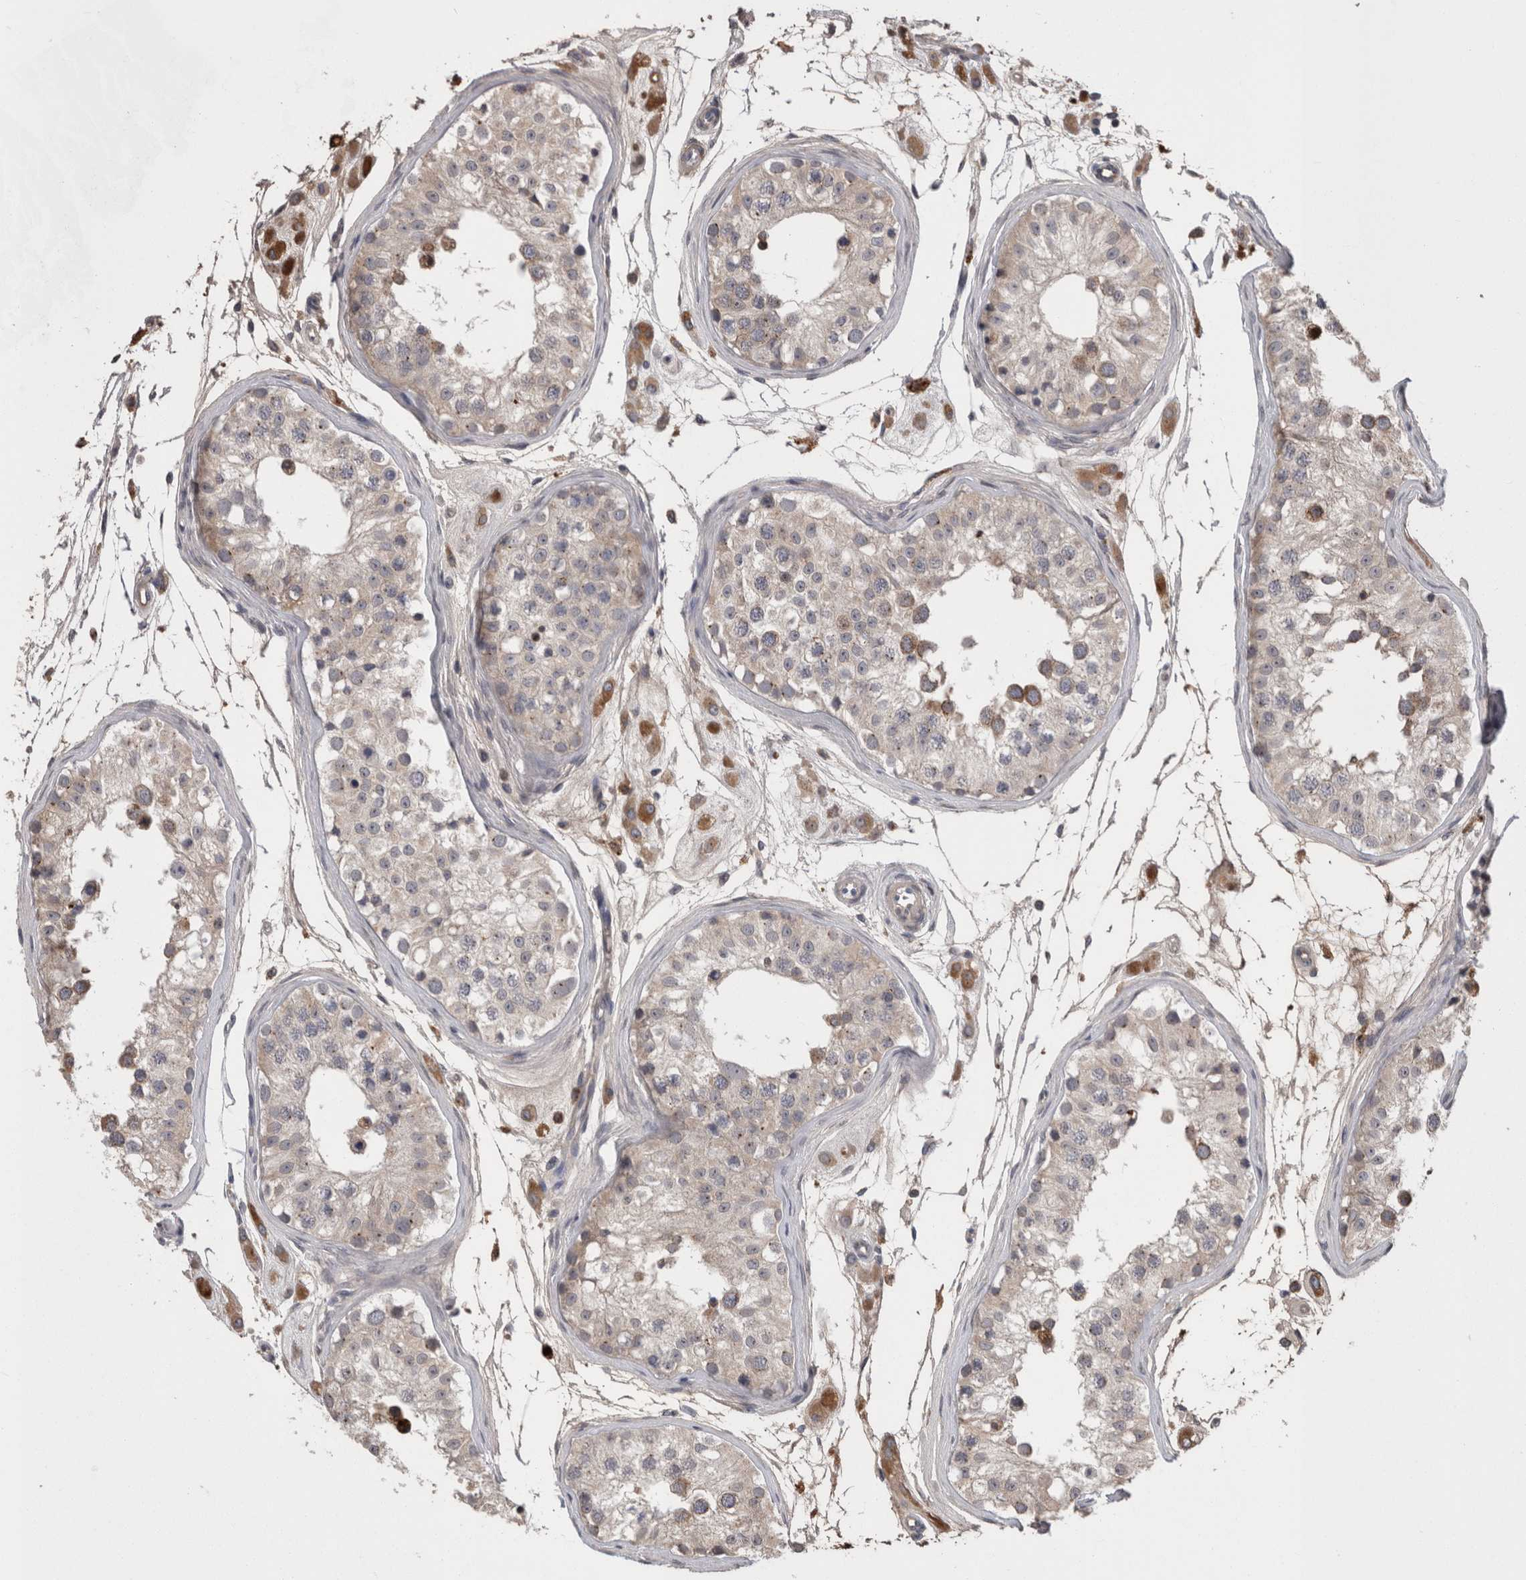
{"staining": {"intensity": "weak", "quantity": "25%-75%", "location": "cytoplasmic/membranous"}, "tissue": "testis", "cell_type": "Cells in seminiferous ducts", "image_type": "normal", "snomed": [{"axis": "morphology", "description": "Normal tissue, NOS"}, {"axis": "morphology", "description": "Adenocarcinoma, metastatic, NOS"}, {"axis": "topography", "description": "Testis"}], "caption": "Immunohistochemistry (IHC) (DAB) staining of benign testis displays weak cytoplasmic/membranous protein staining in about 25%-75% of cells in seminiferous ducts. Nuclei are stained in blue.", "gene": "STC1", "patient": {"sex": "male", "age": 26}}